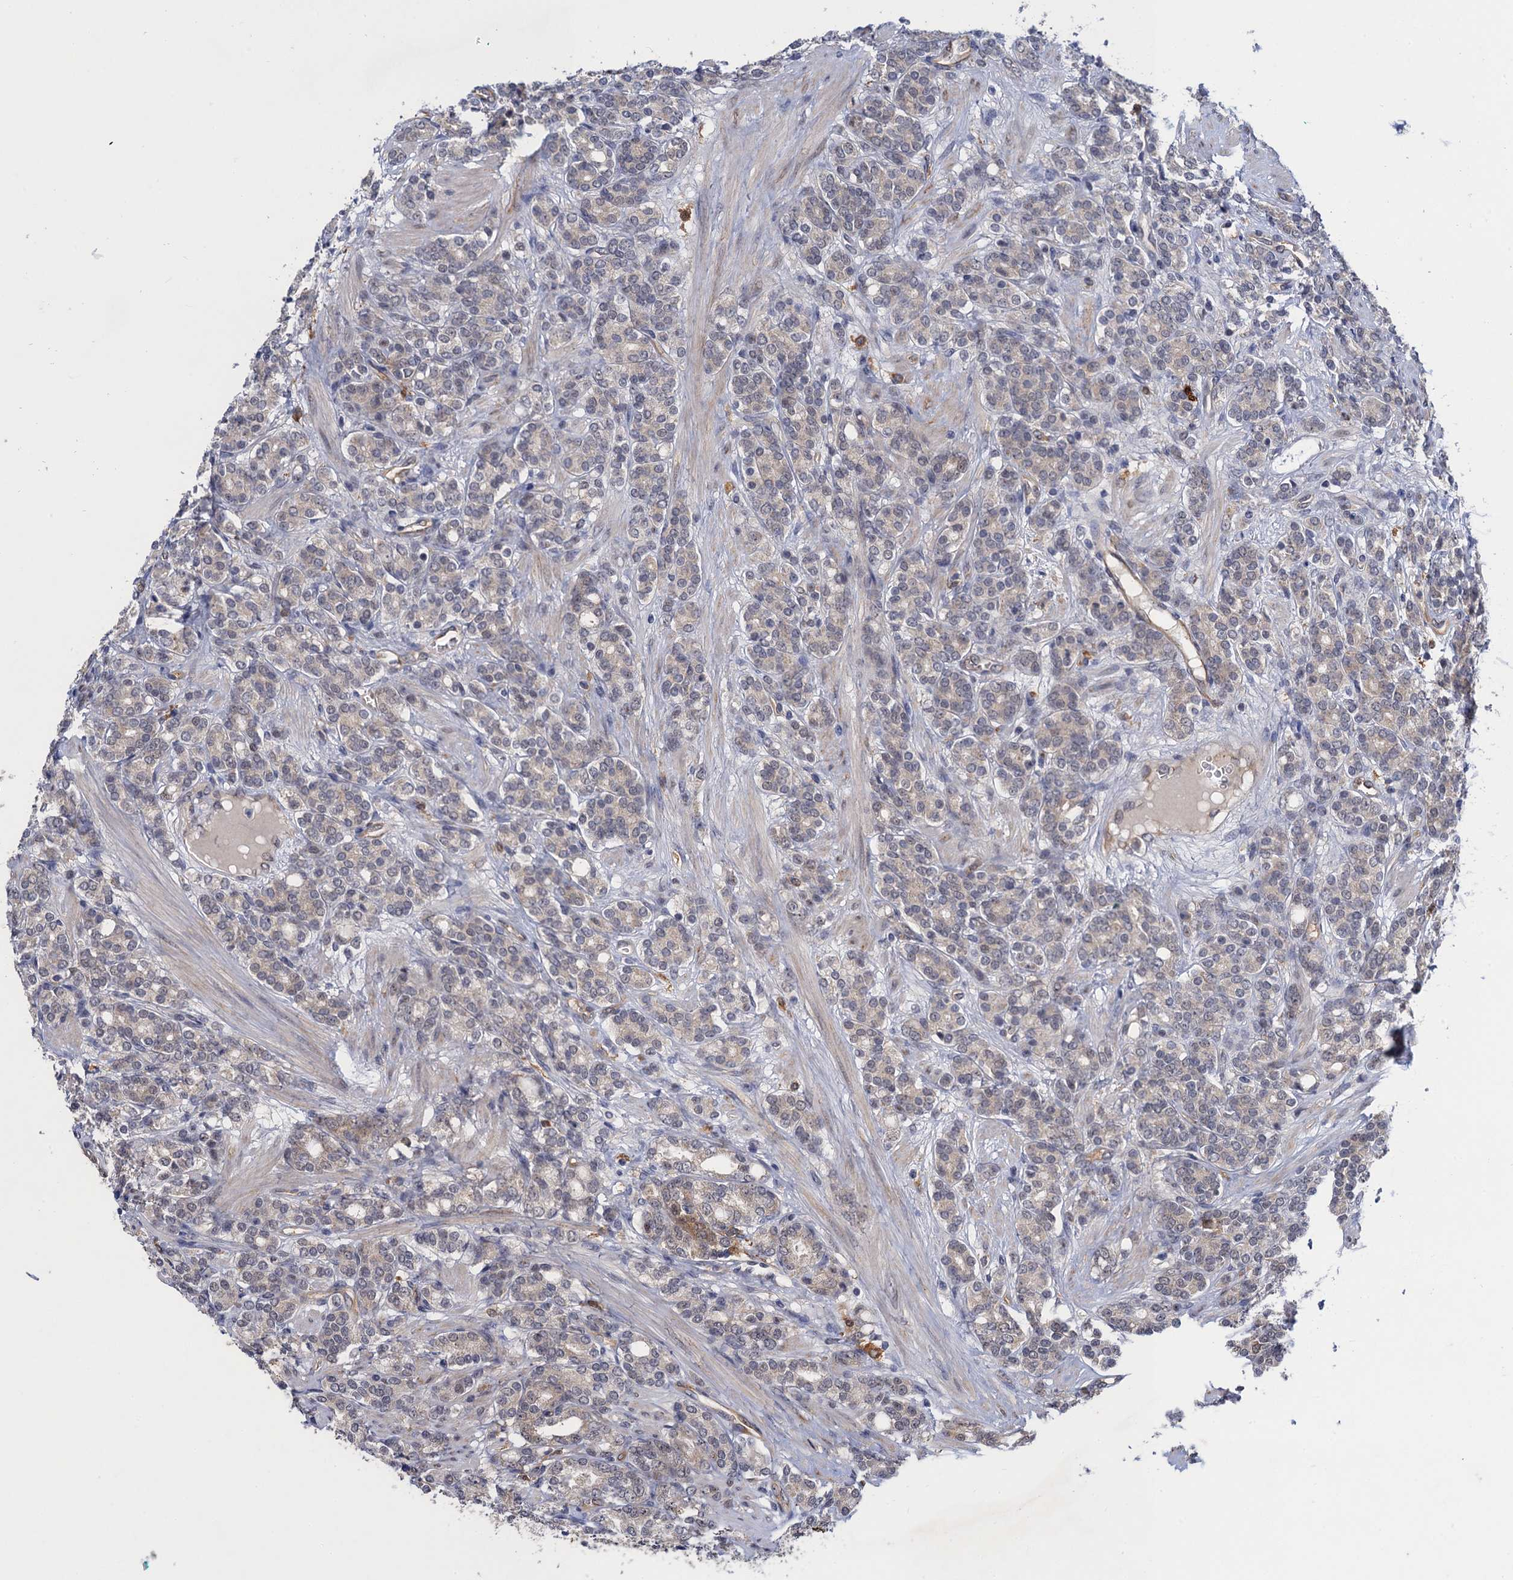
{"staining": {"intensity": "weak", "quantity": "<25%", "location": "cytoplasmic/membranous"}, "tissue": "prostate cancer", "cell_type": "Tumor cells", "image_type": "cancer", "snomed": [{"axis": "morphology", "description": "Adenocarcinoma, High grade"}, {"axis": "topography", "description": "Prostate"}], "caption": "A photomicrograph of high-grade adenocarcinoma (prostate) stained for a protein displays no brown staining in tumor cells. (Stains: DAB IHC with hematoxylin counter stain, Microscopy: brightfield microscopy at high magnification).", "gene": "NEK8", "patient": {"sex": "male", "age": 62}}